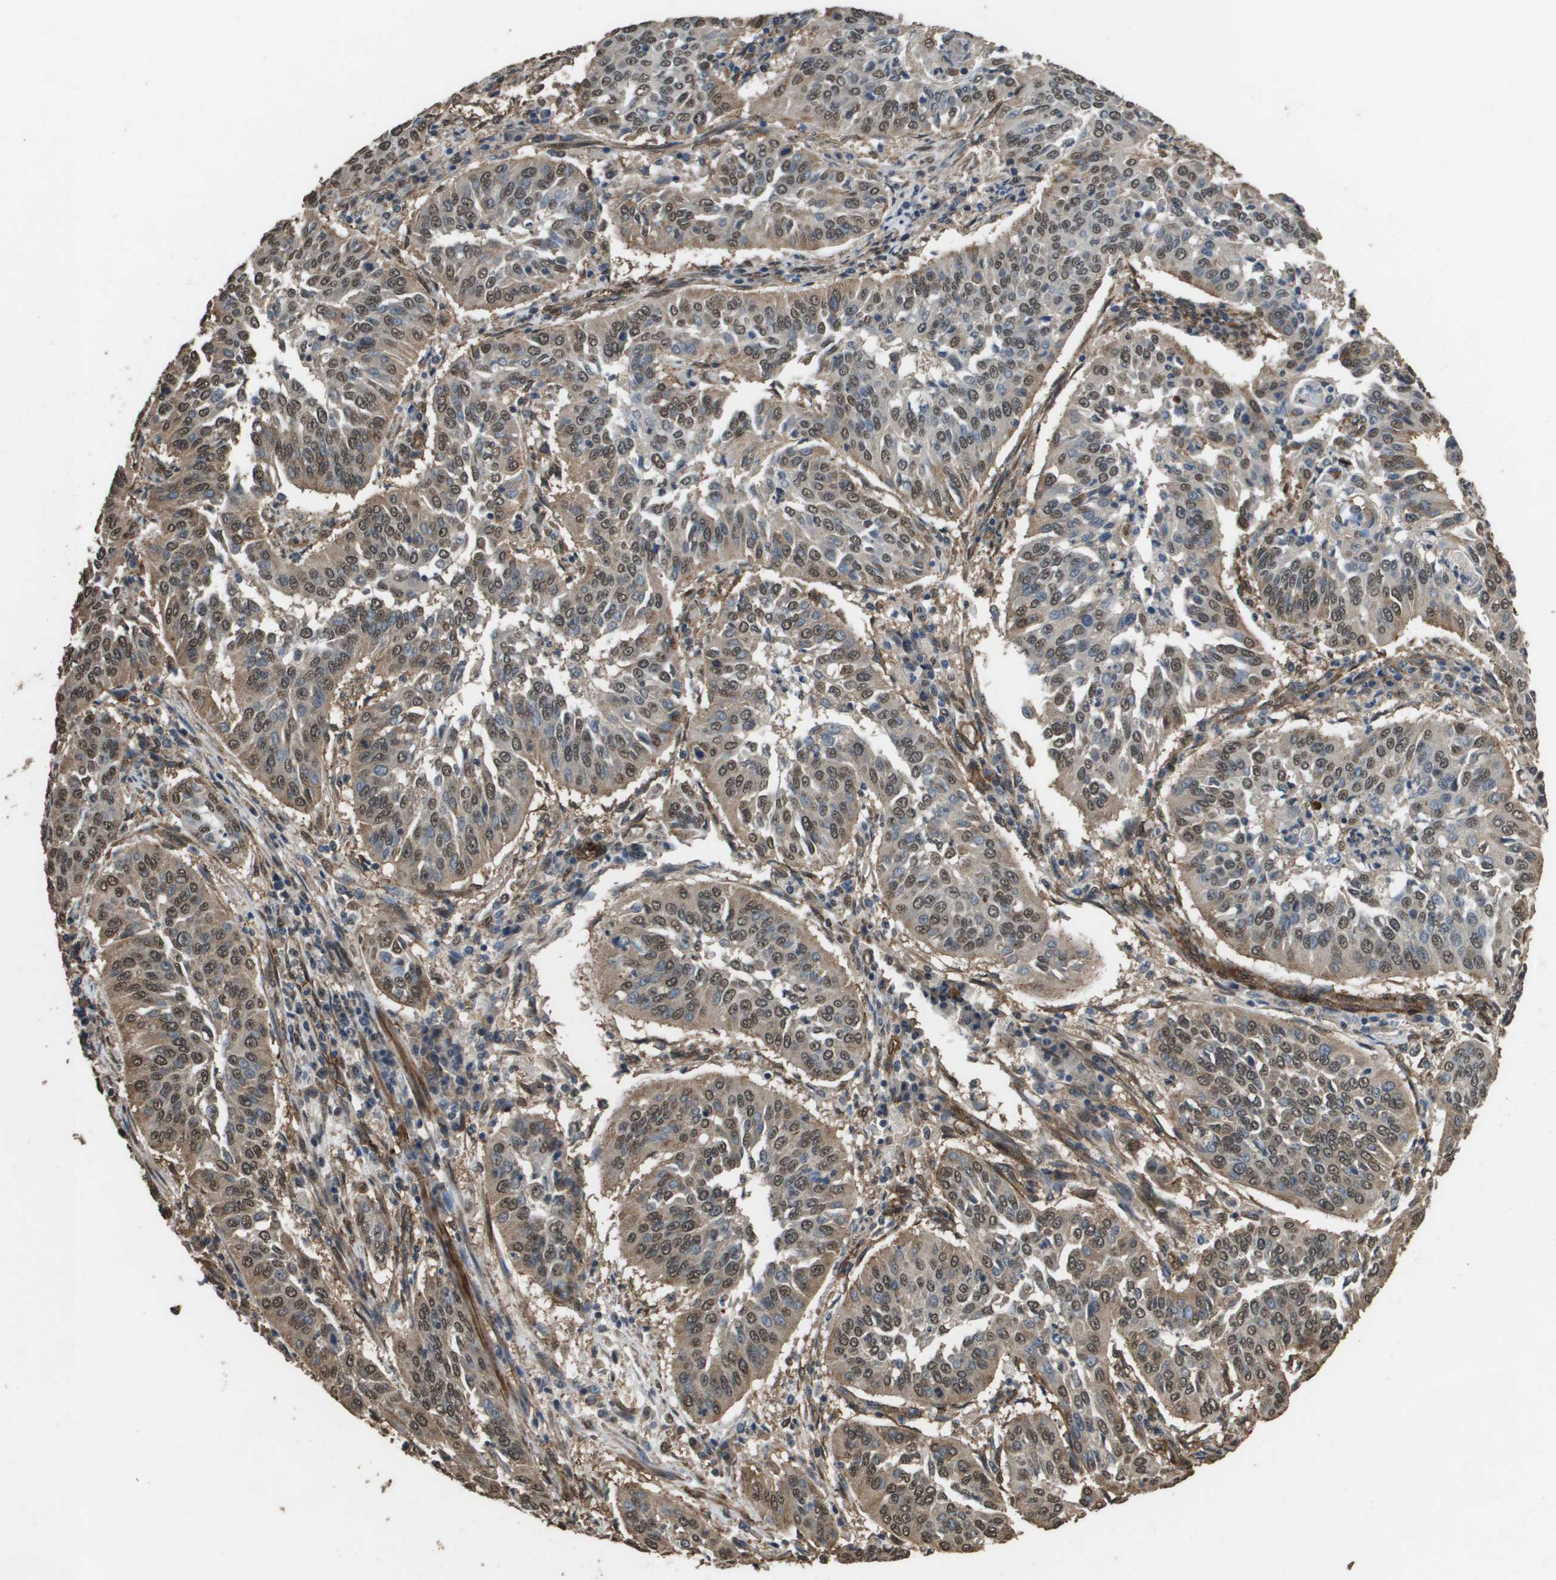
{"staining": {"intensity": "moderate", "quantity": ">75%", "location": "cytoplasmic/membranous,nuclear"}, "tissue": "cervical cancer", "cell_type": "Tumor cells", "image_type": "cancer", "snomed": [{"axis": "morphology", "description": "Normal tissue, NOS"}, {"axis": "morphology", "description": "Squamous cell carcinoma, NOS"}, {"axis": "topography", "description": "Cervix"}], "caption": "This histopathology image shows immunohistochemistry staining of cervical cancer (squamous cell carcinoma), with medium moderate cytoplasmic/membranous and nuclear staining in approximately >75% of tumor cells.", "gene": "AAMP", "patient": {"sex": "female", "age": 39}}